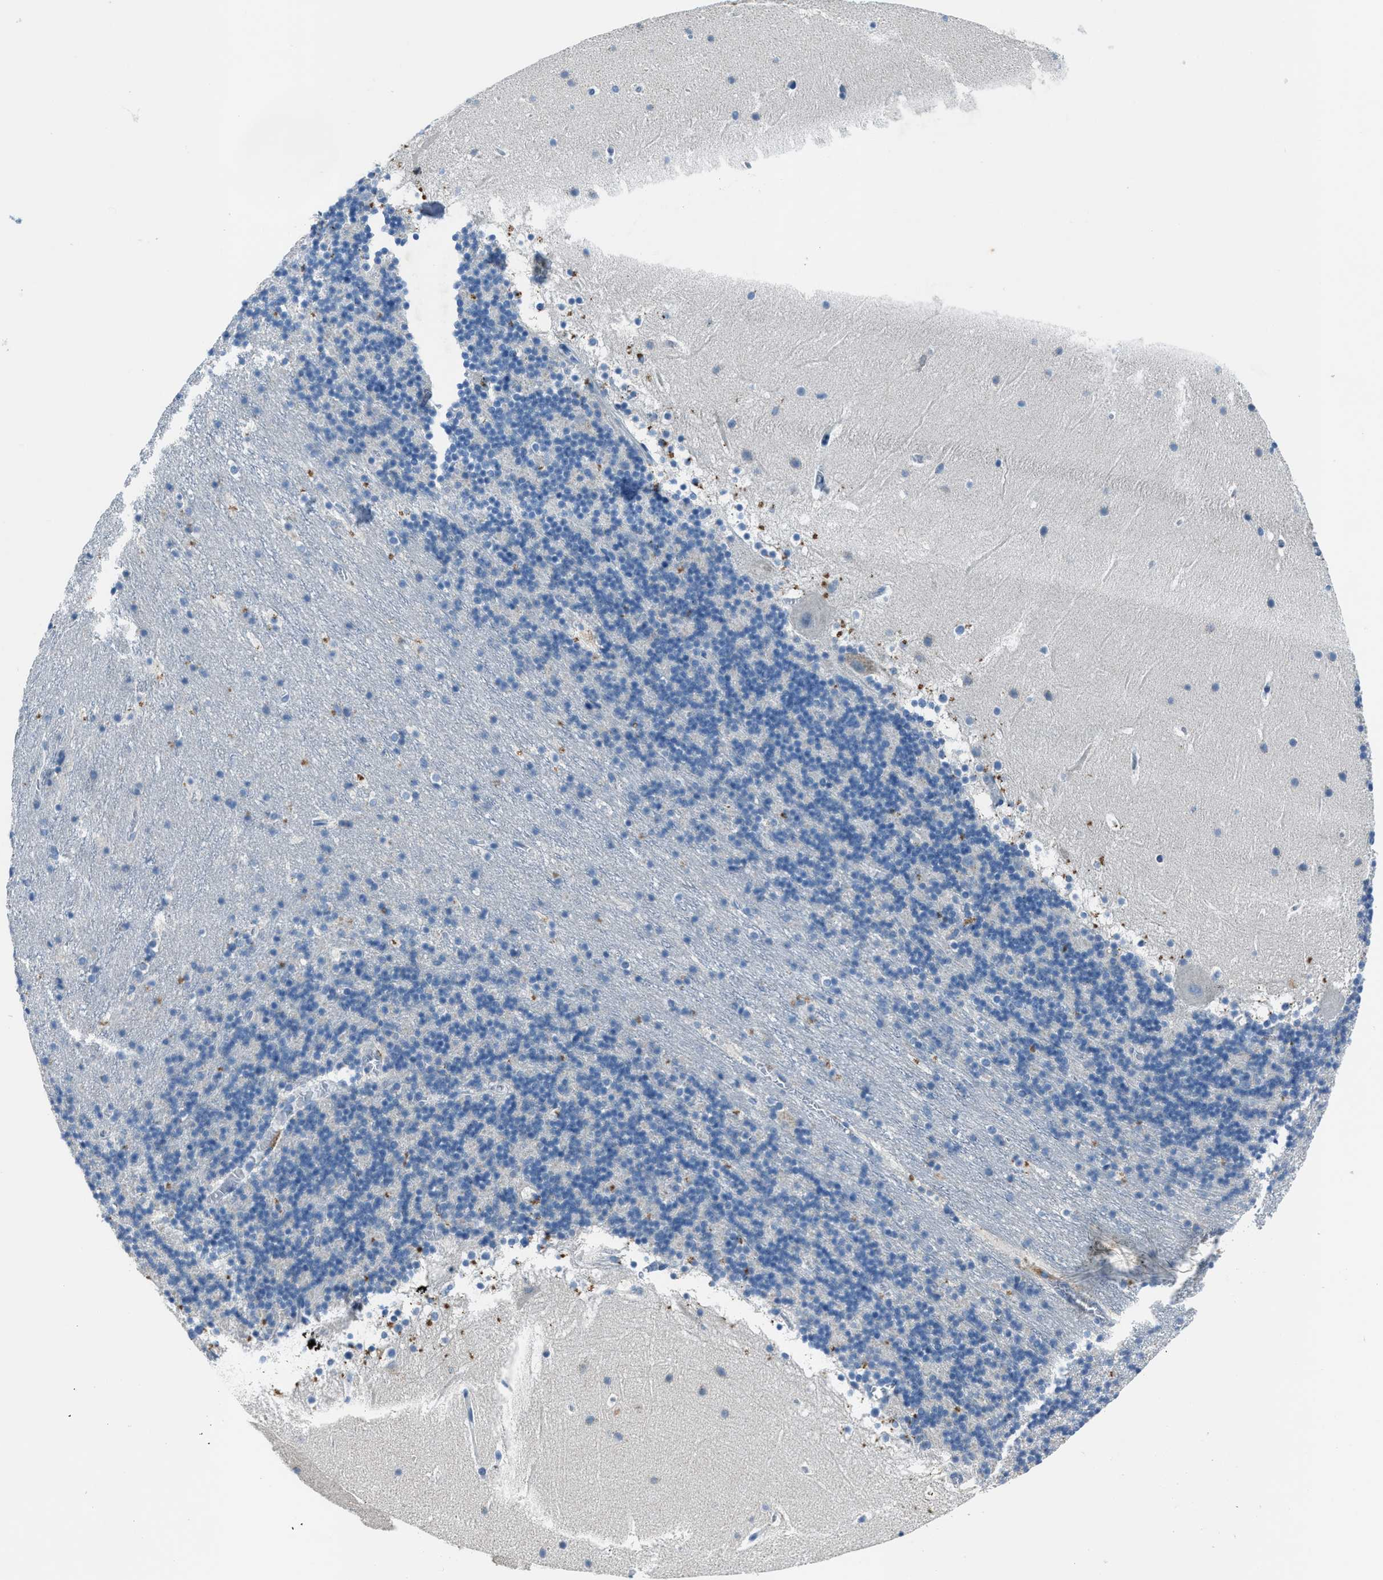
{"staining": {"intensity": "negative", "quantity": "none", "location": "none"}, "tissue": "cerebellum", "cell_type": "Cells in granular layer", "image_type": "normal", "snomed": [{"axis": "morphology", "description": "Normal tissue, NOS"}, {"axis": "topography", "description": "Cerebellum"}], "caption": "Photomicrograph shows no protein expression in cells in granular layer of normal cerebellum. (Brightfield microscopy of DAB immunohistochemistry (IHC) at high magnification).", "gene": "ADAM2", "patient": {"sex": "male", "age": 45}}